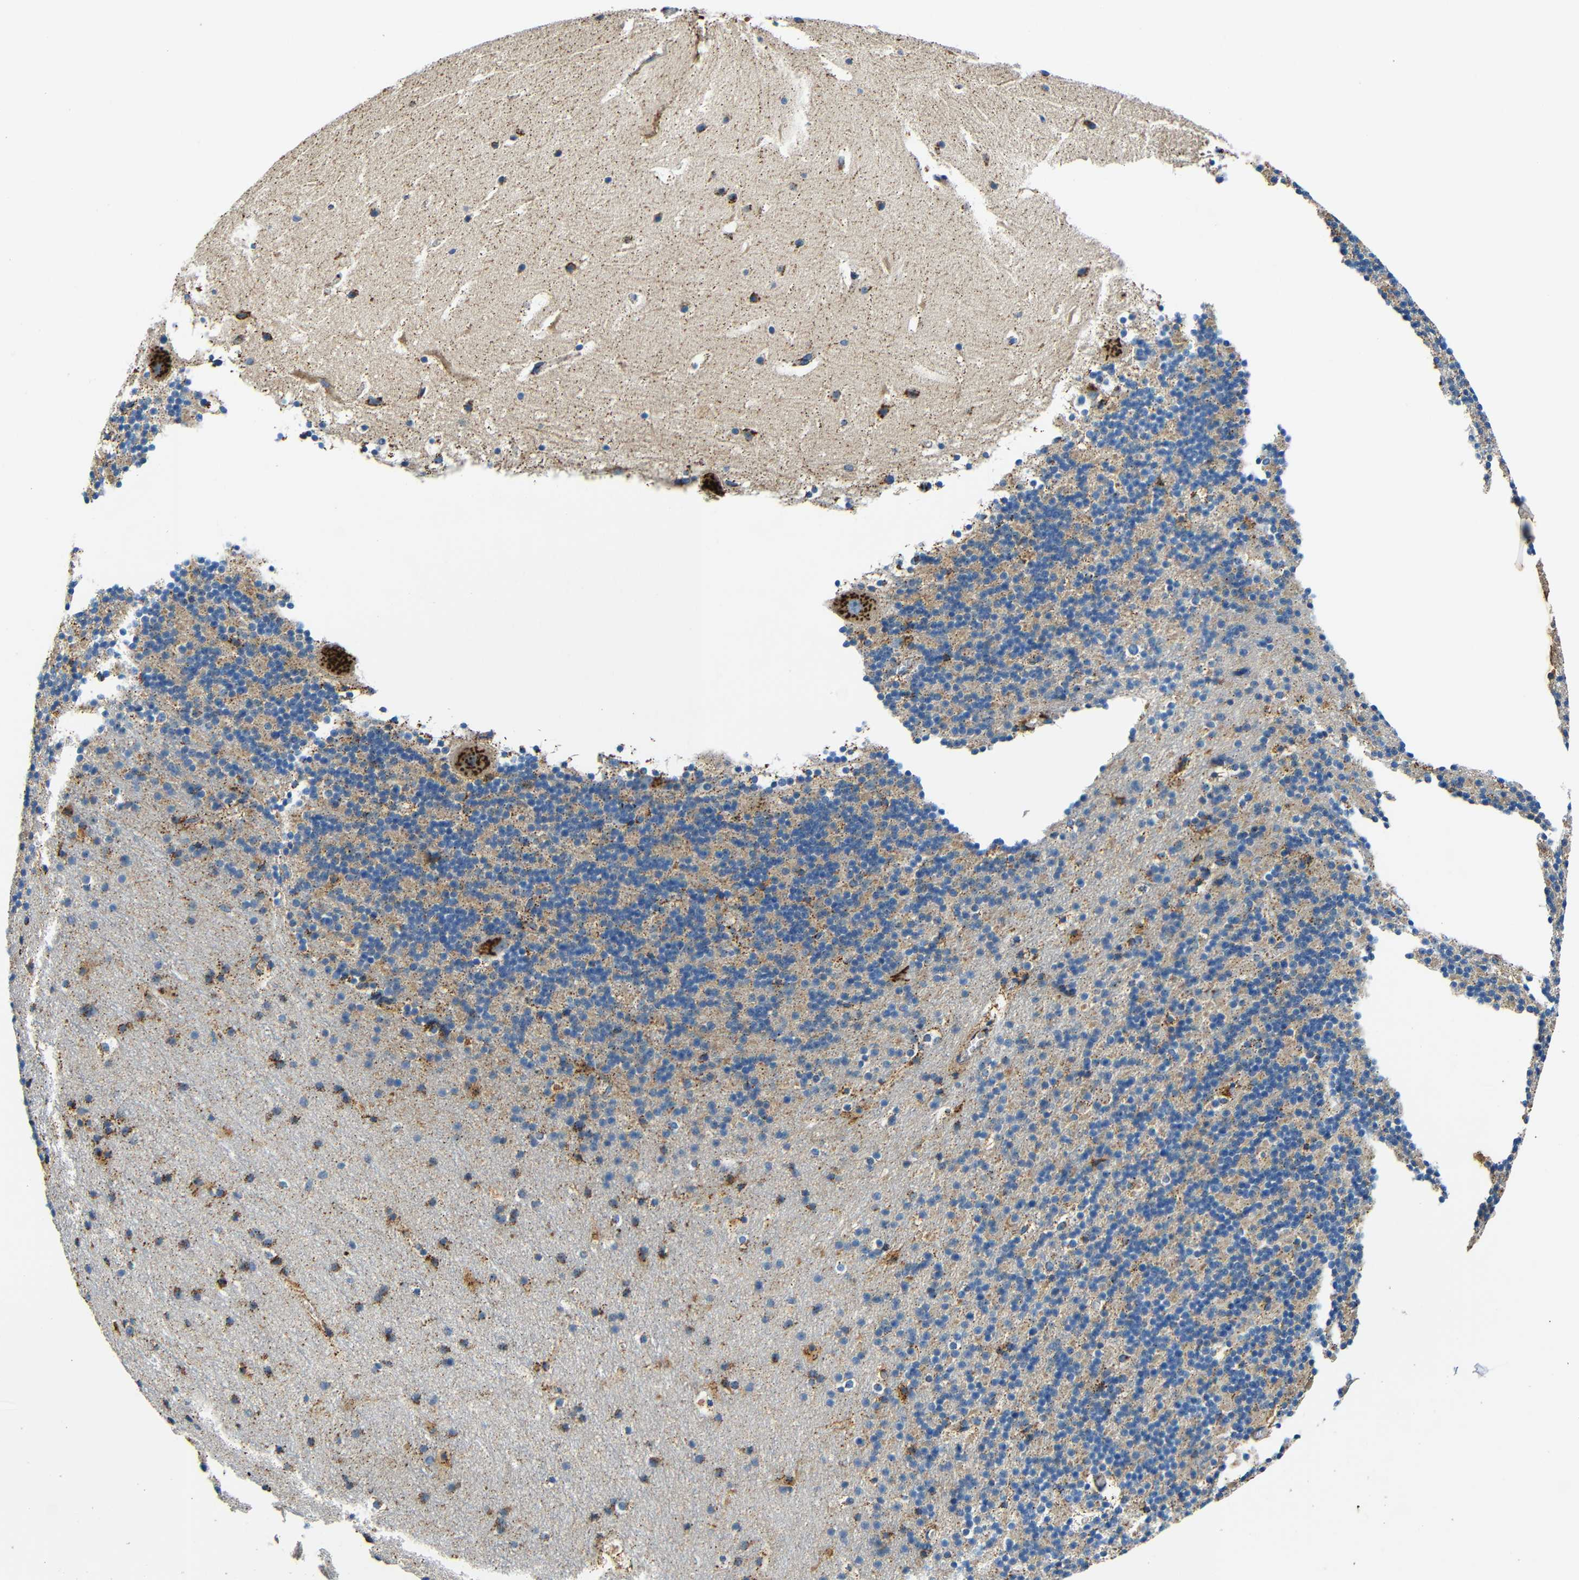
{"staining": {"intensity": "strong", "quantity": "<25%", "location": "cytoplasmic/membranous"}, "tissue": "cerebellum", "cell_type": "Cells in granular layer", "image_type": "normal", "snomed": [{"axis": "morphology", "description": "Normal tissue, NOS"}, {"axis": "topography", "description": "Cerebellum"}], "caption": "Protein analysis of benign cerebellum reveals strong cytoplasmic/membranous positivity in approximately <25% of cells in granular layer.", "gene": "GALNT18", "patient": {"sex": "male", "age": 45}}